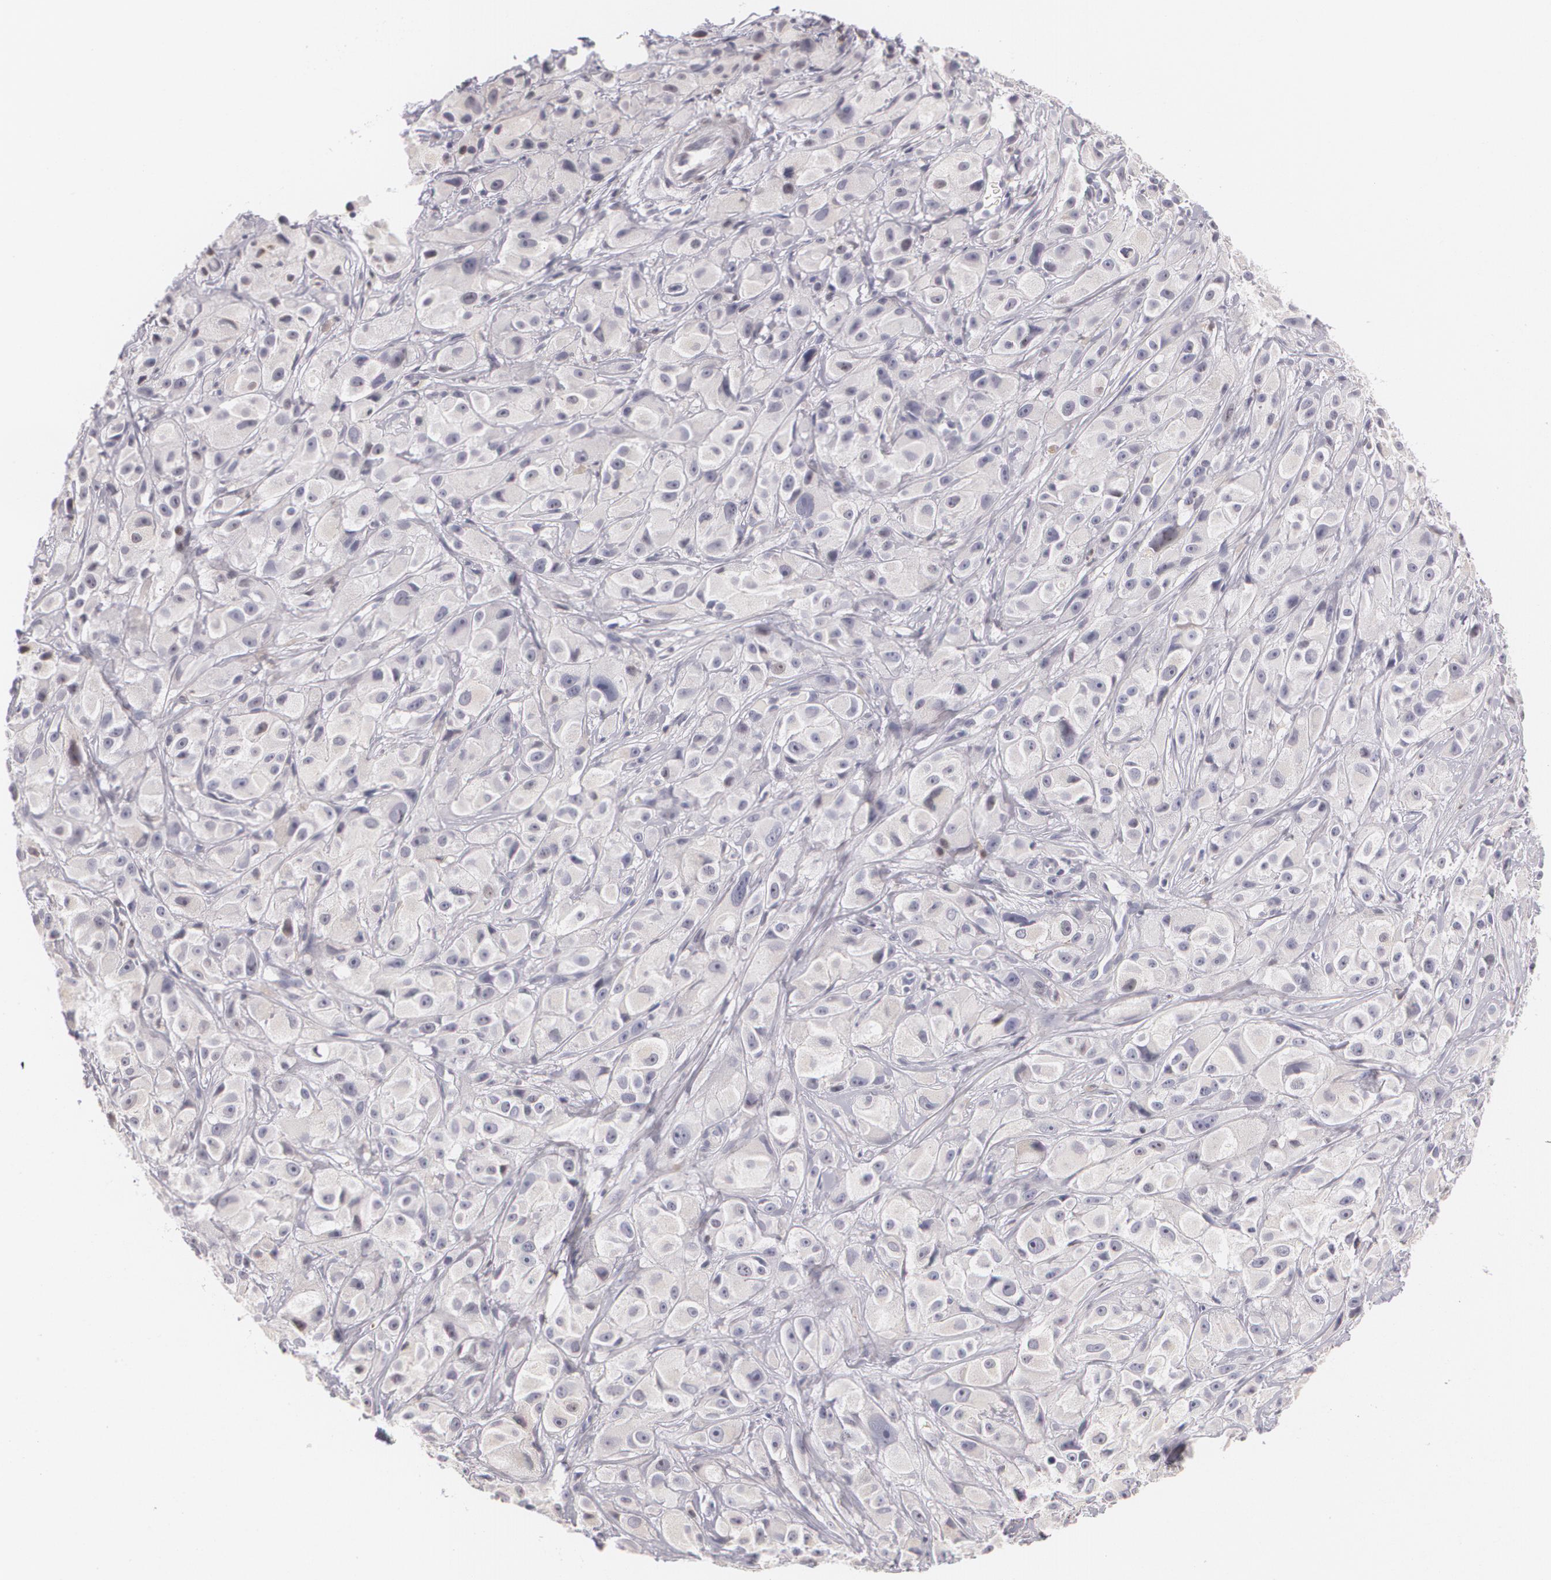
{"staining": {"intensity": "negative", "quantity": "none", "location": "none"}, "tissue": "melanoma", "cell_type": "Tumor cells", "image_type": "cancer", "snomed": [{"axis": "morphology", "description": "Malignant melanoma, NOS"}, {"axis": "topography", "description": "Skin"}], "caption": "Human malignant melanoma stained for a protein using immunohistochemistry (IHC) displays no staining in tumor cells.", "gene": "ZBTB16", "patient": {"sex": "male", "age": 56}}